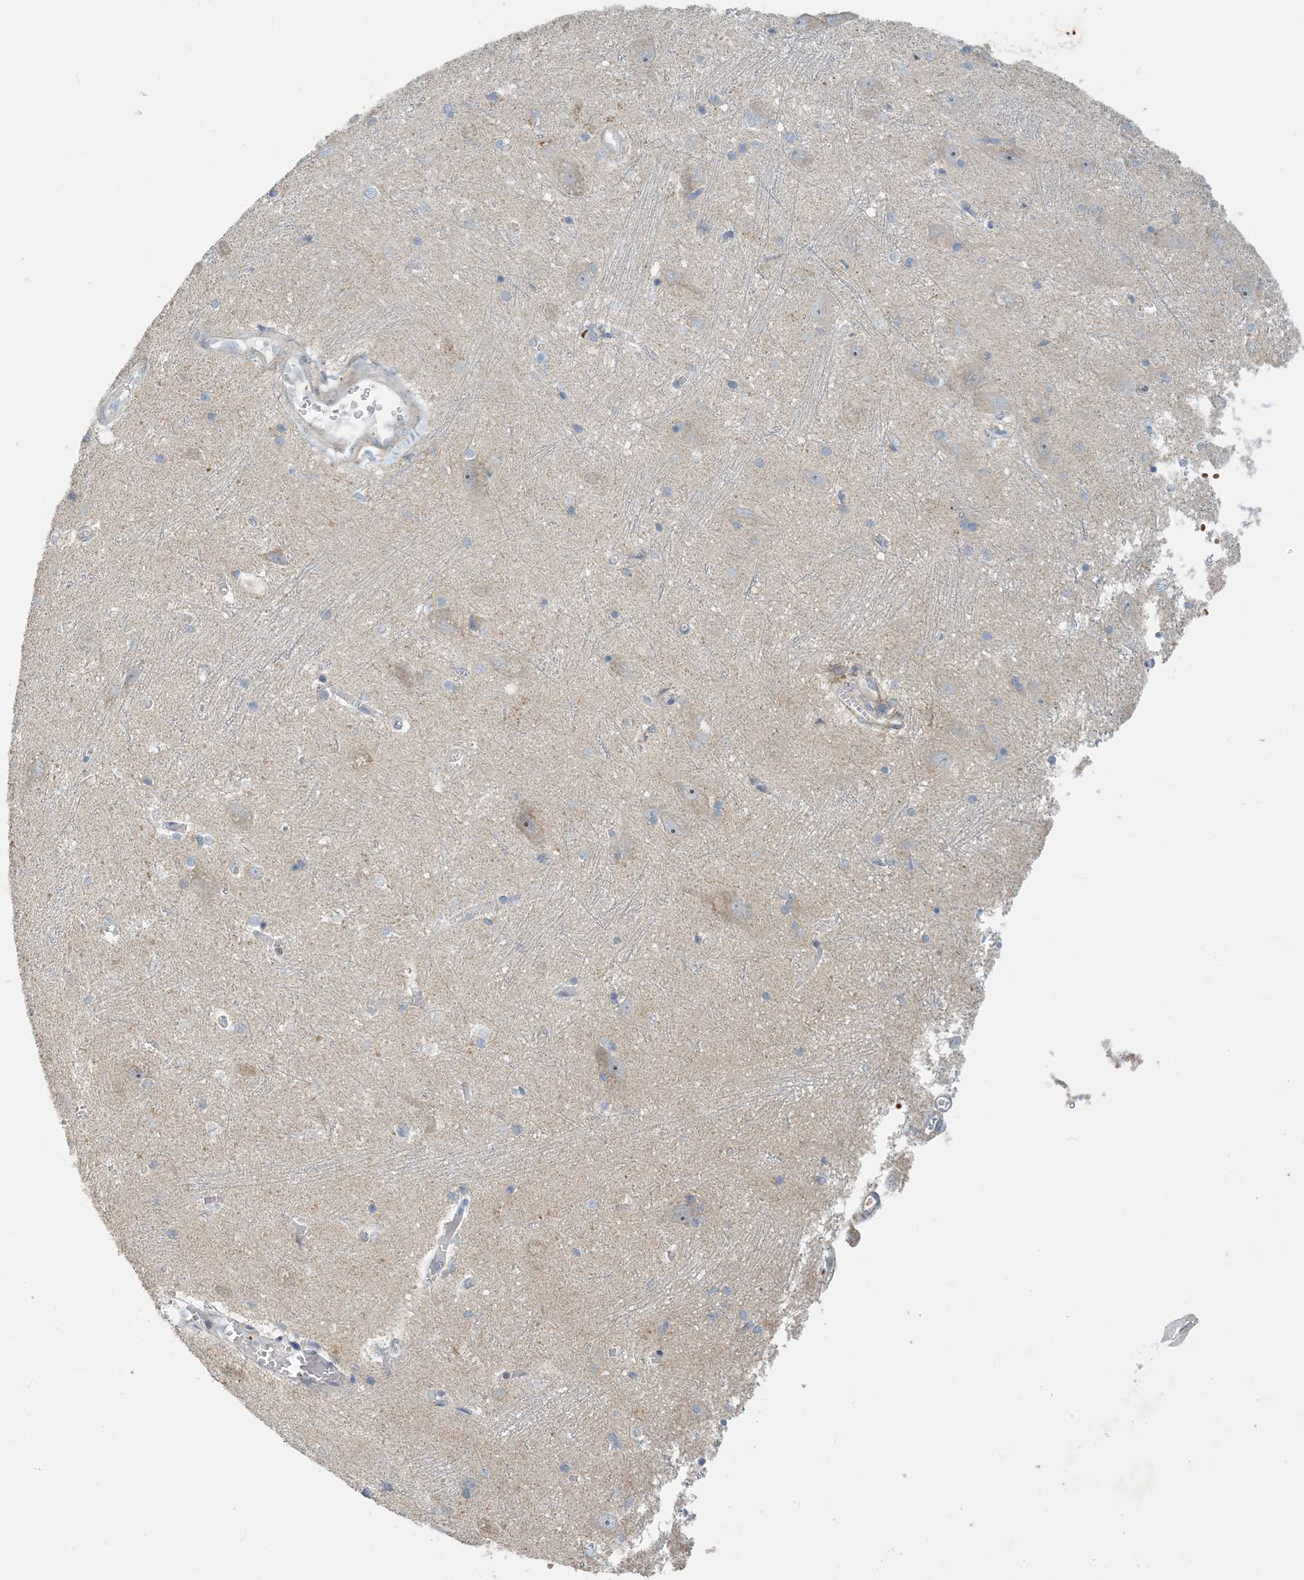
{"staining": {"intensity": "negative", "quantity": "none", "location": "none"}, "tissue": "caudate", "cell_type": "Glial cells", "image_type": "normal", "snomed": [{"axis": "morphology", "description": "Normal tissue, NOS"}, {"axis": "topography", "description": "Lateral ventricle wall"}], "caption": "This is an immunohistochemistry image of benign human caudate. There is no staining in glial cells.", "gene": "LTN1", "patient": {"sex": "male", "age": 37}}